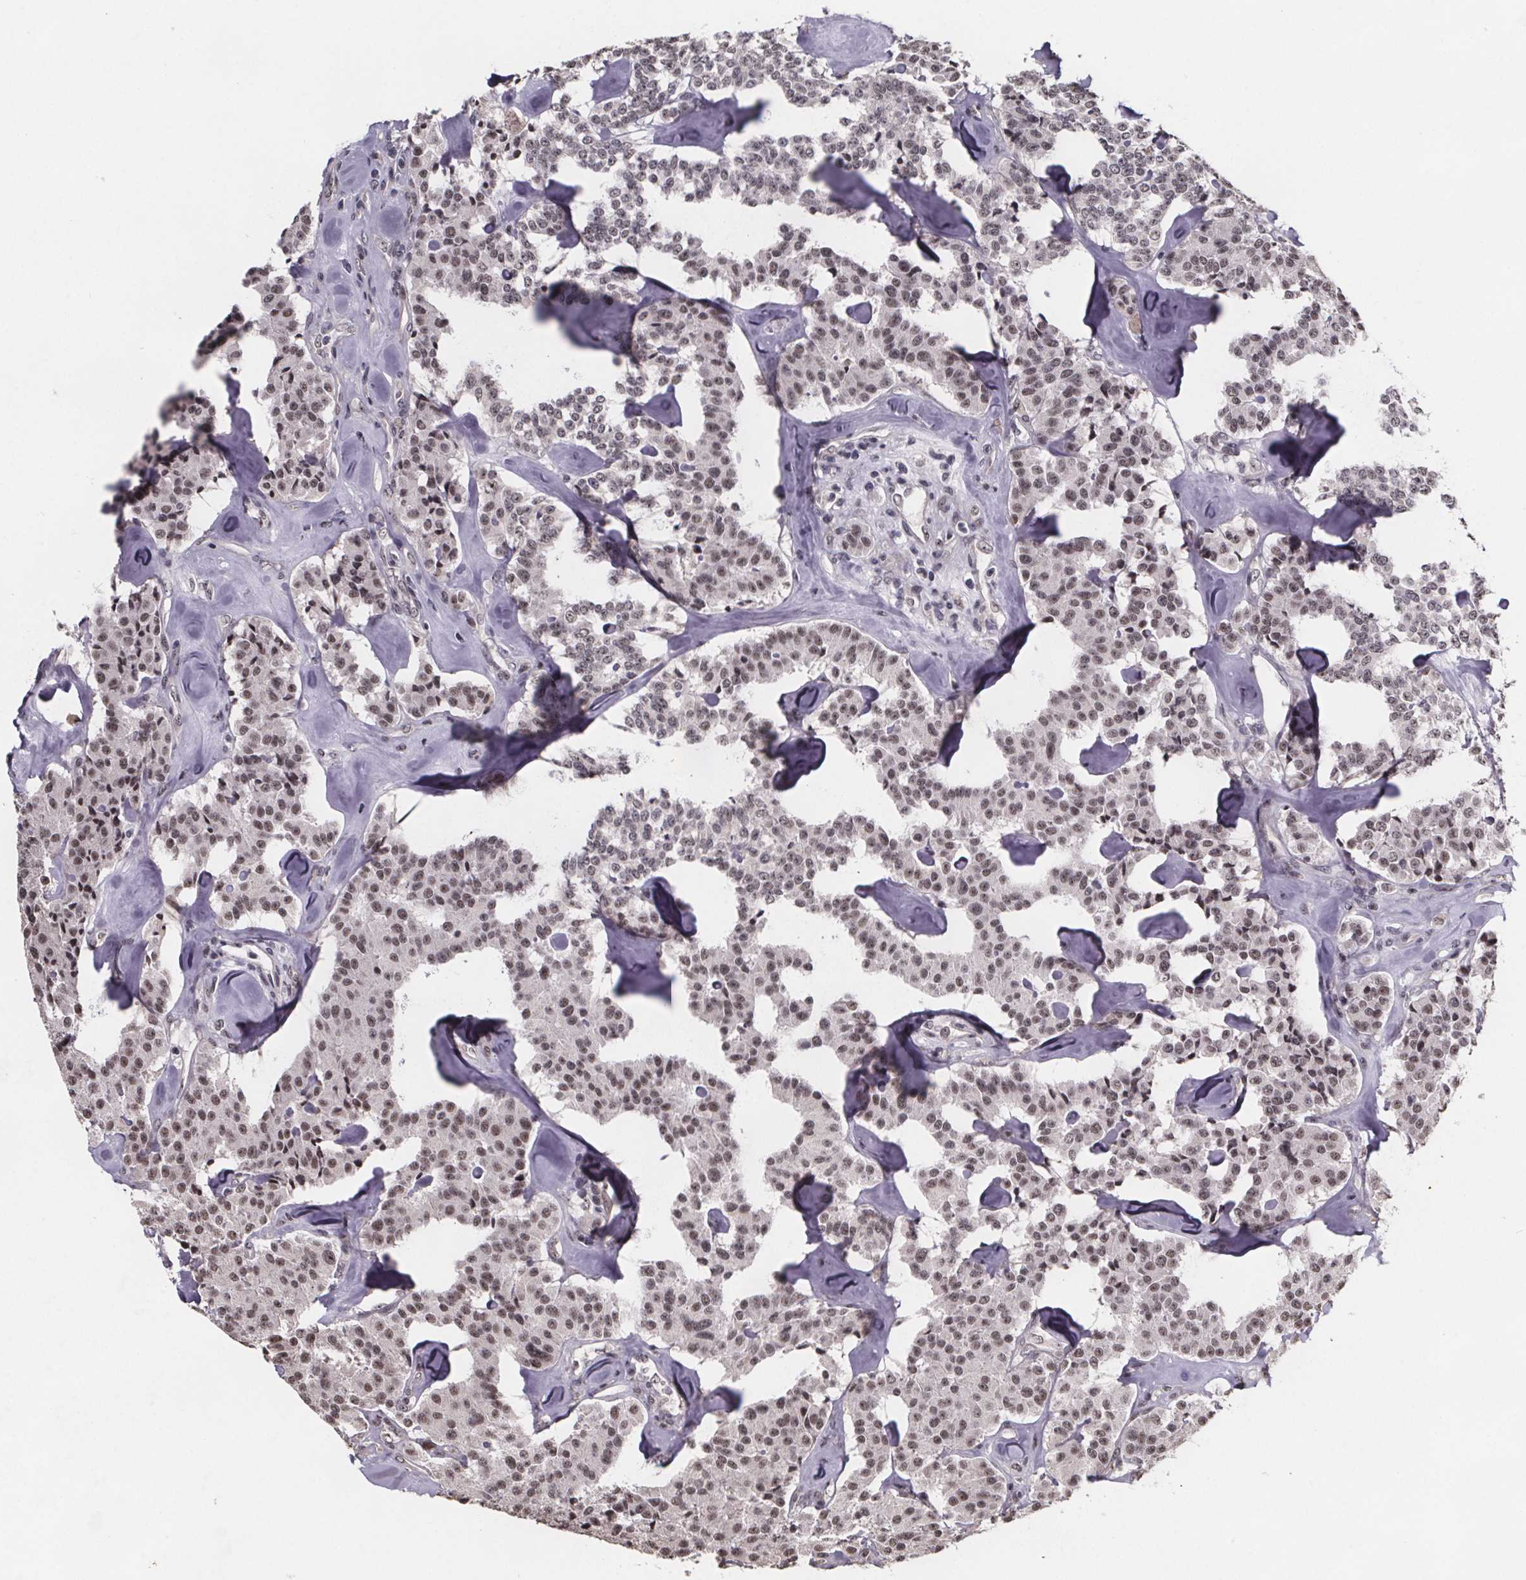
{"staining": {"intensity": "moderate", "quantity": ">75%", "location": "nuclear"}, "tissue": "carcinoid", "cell_type": "Tumor cells", "image_type": "cancer", "snomed": [{"axis": "morphology", "description": "Carcinoid, malignant, NOS"}, {"axis": "topography", "description": "Pancreas"}], "caption": "Human malignant carcinoid stained with a protein marker reveals moderate staining in tumor cells.", "gene": "U2SURP", "patient": {"sex": "male", "age": 41}}